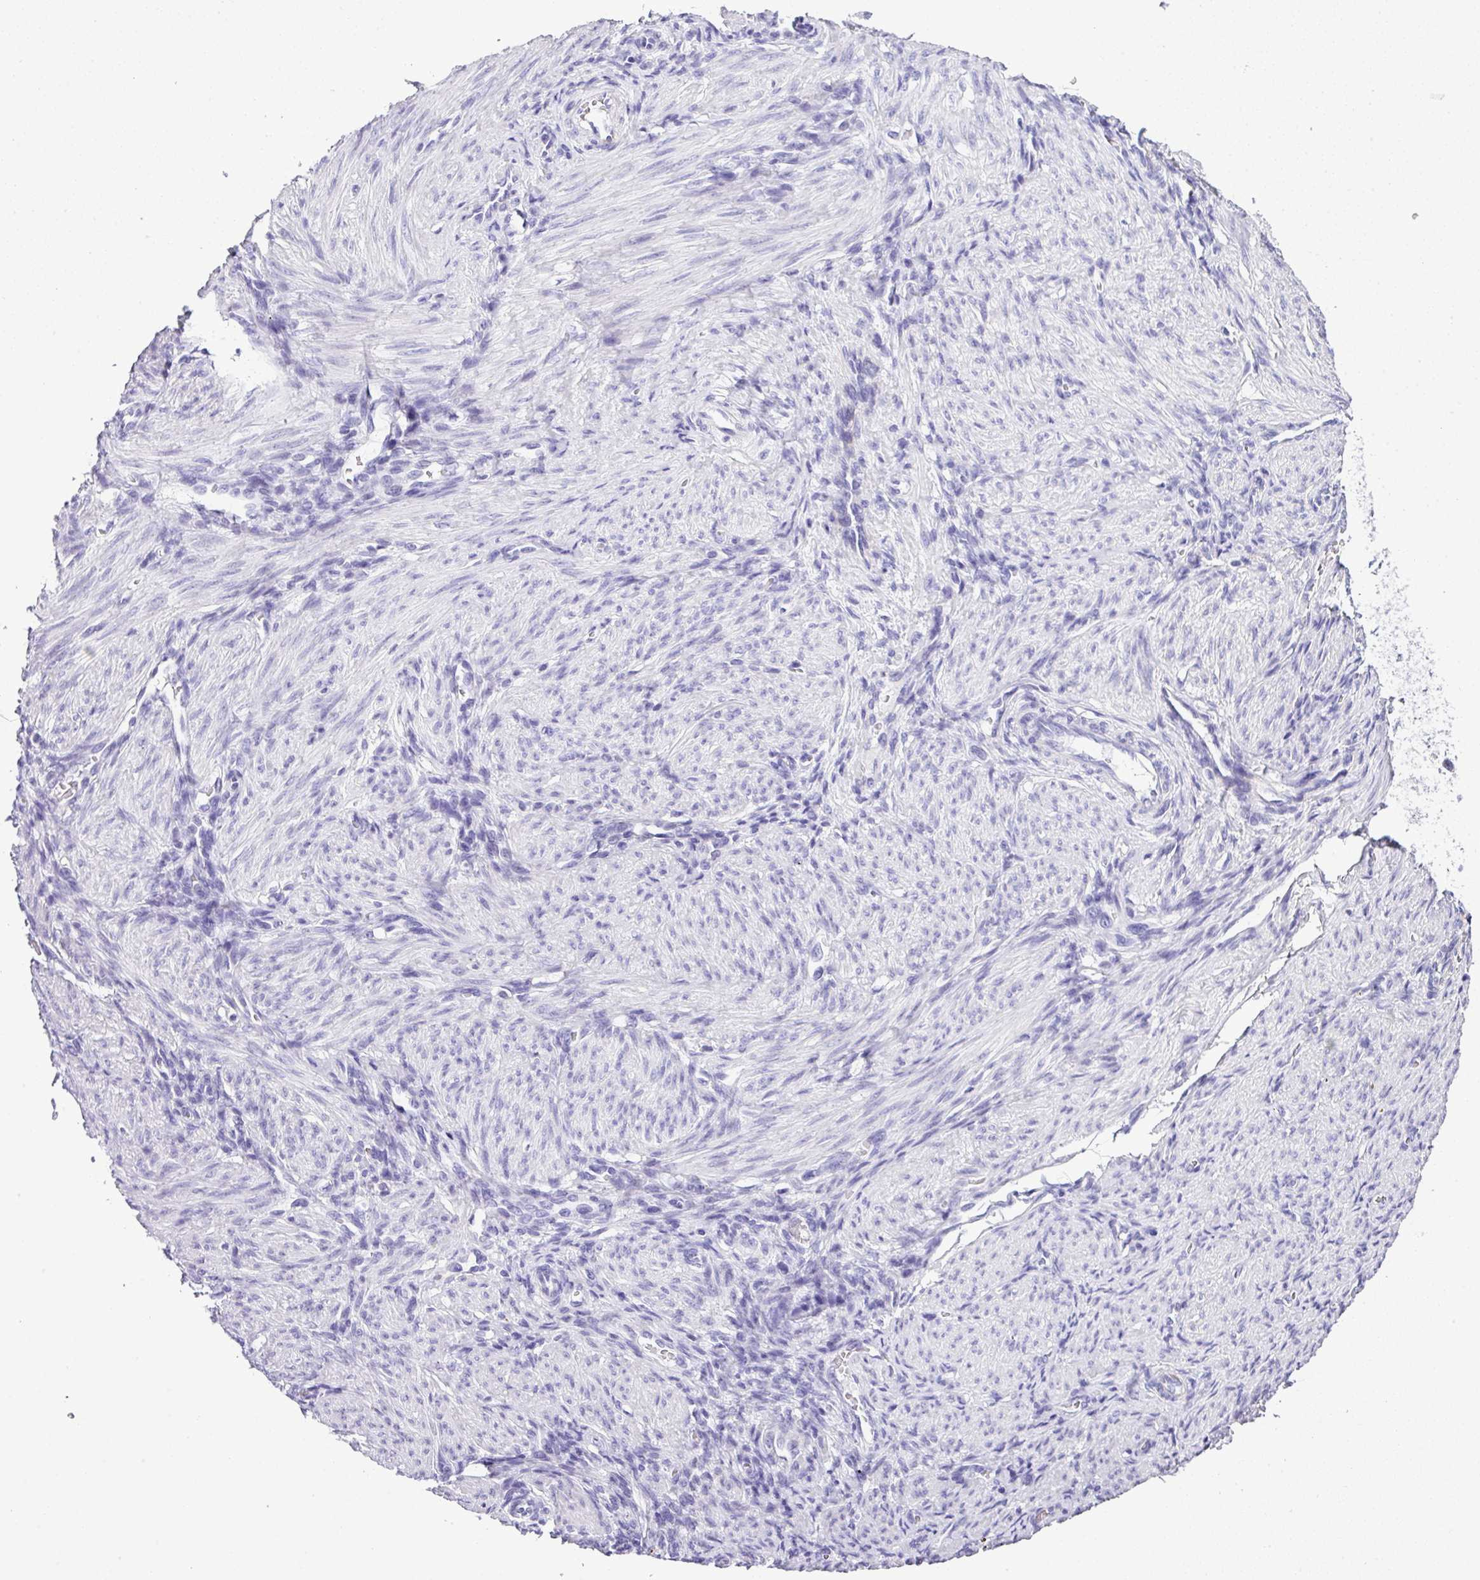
{"staining": {"intensity": "negative", "quantity": "none", "location": "none"}, "tissue": "endometrium", "cell_type": "Cells in endometrial stroma", "image_type": "normal", "snomed": [{"axis": "morphology", "description": "Normal tissue, NOS"}, {"axis": "topography", "description": "Endometrium"}], "caption": "Benign endometrium was stained to show a protein in brown. There is no significant staining in cells in endometrial stroma. (DAB (3,3'-diaminobenzidine) immunohistochemistry visualized using brightfield microscopy, high magnification).", "gene": "MUC21", "patient": {"sex": "female", "age": 34}}